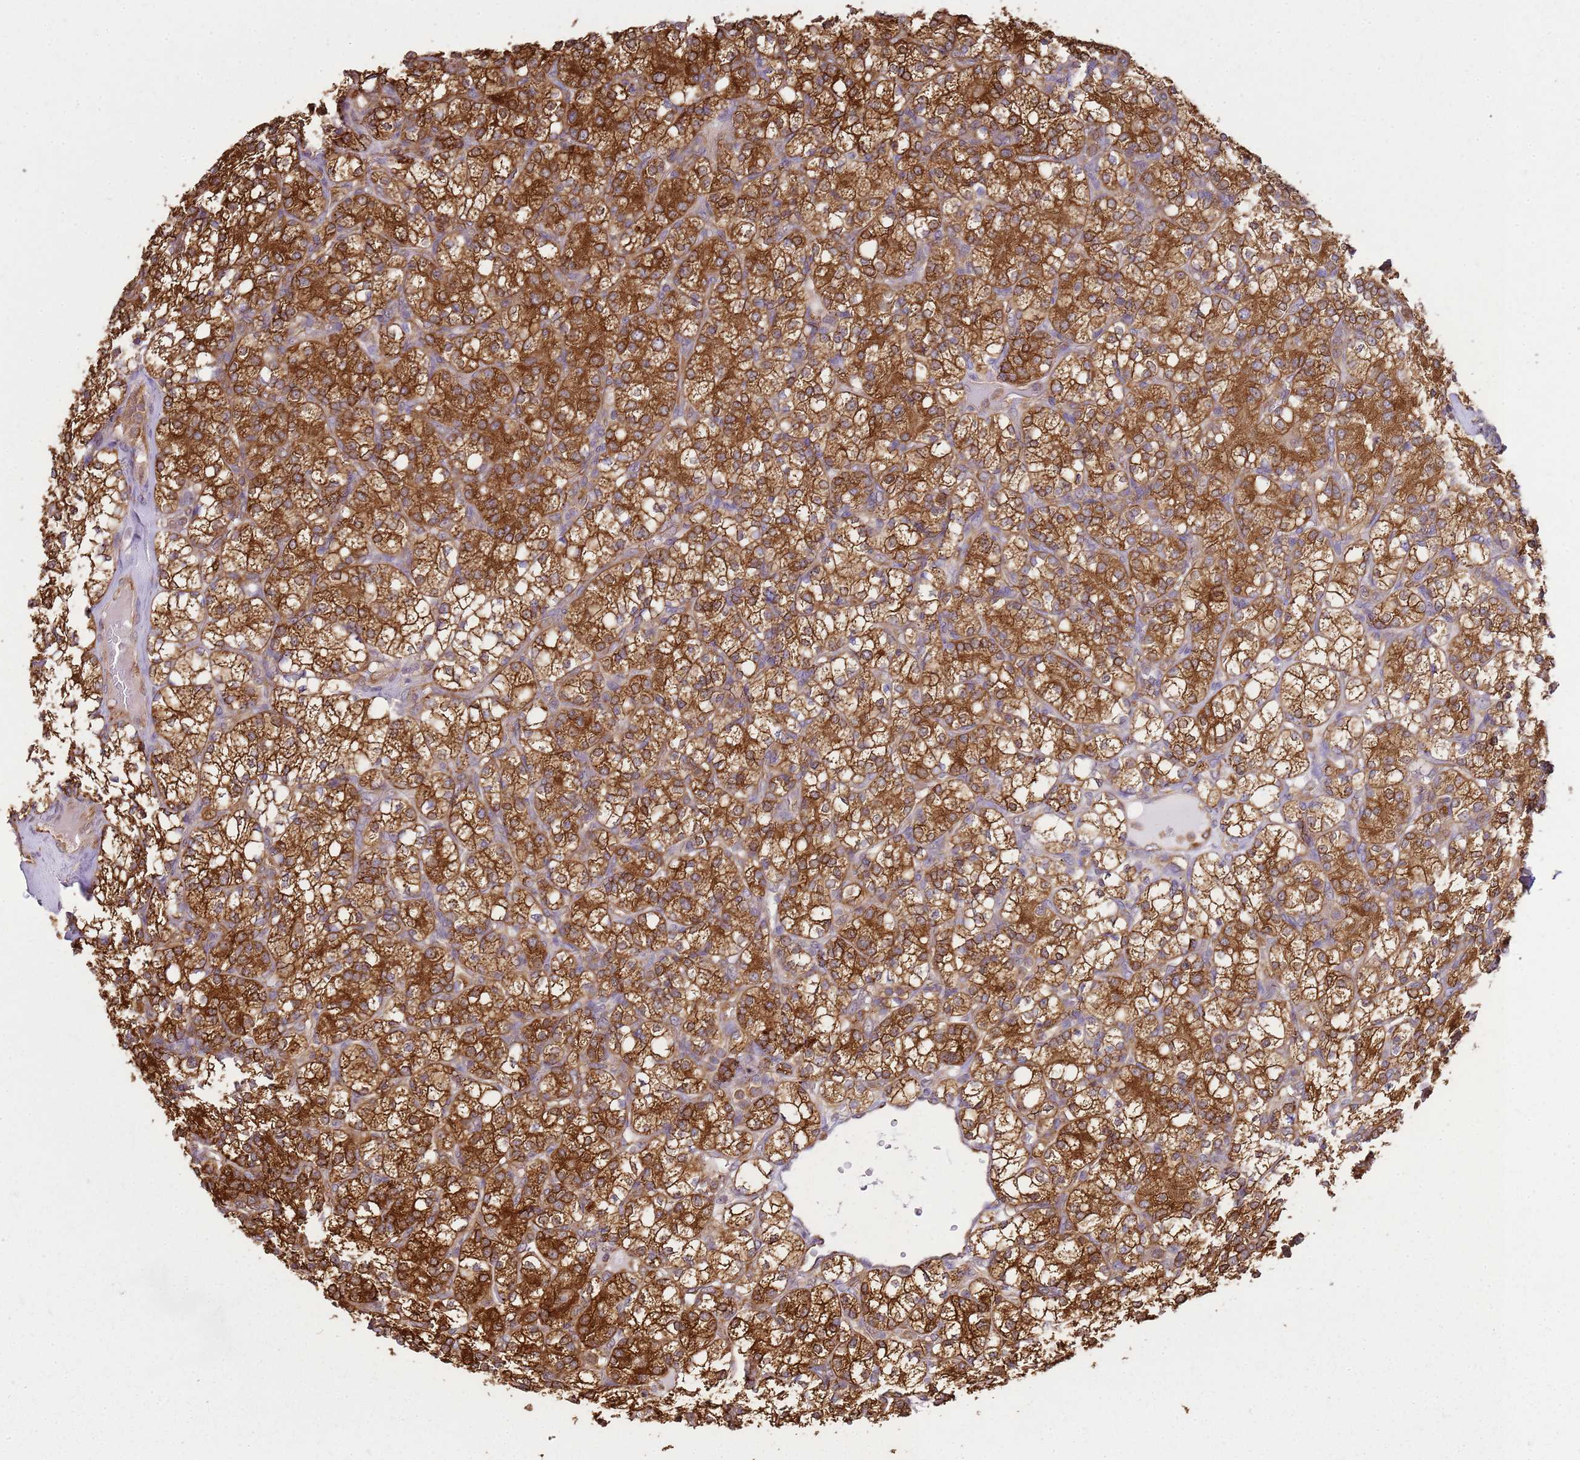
{"staining": {"intensity": "strong", "quantity": ">75%", "location": "cytoplasmic/membranous"}, "tissue": "renal cancer", "cell_type": "Tumor cells", "image_type": "cancer", "snomed": [{"axis": "morphology", "description": "Adenocarcinoma, NOS"}, {"axis": "topography", "description": "Kidney"}], "caption": "Approximately >75% of tumor cells in adenocarcinoma (renal) reveal strong cytoplasmic/membranous protein staining as visualized by brown immunohistochemical staining.", "gene": "GABRE", "patient": {"sex": "male", "age": 77}}